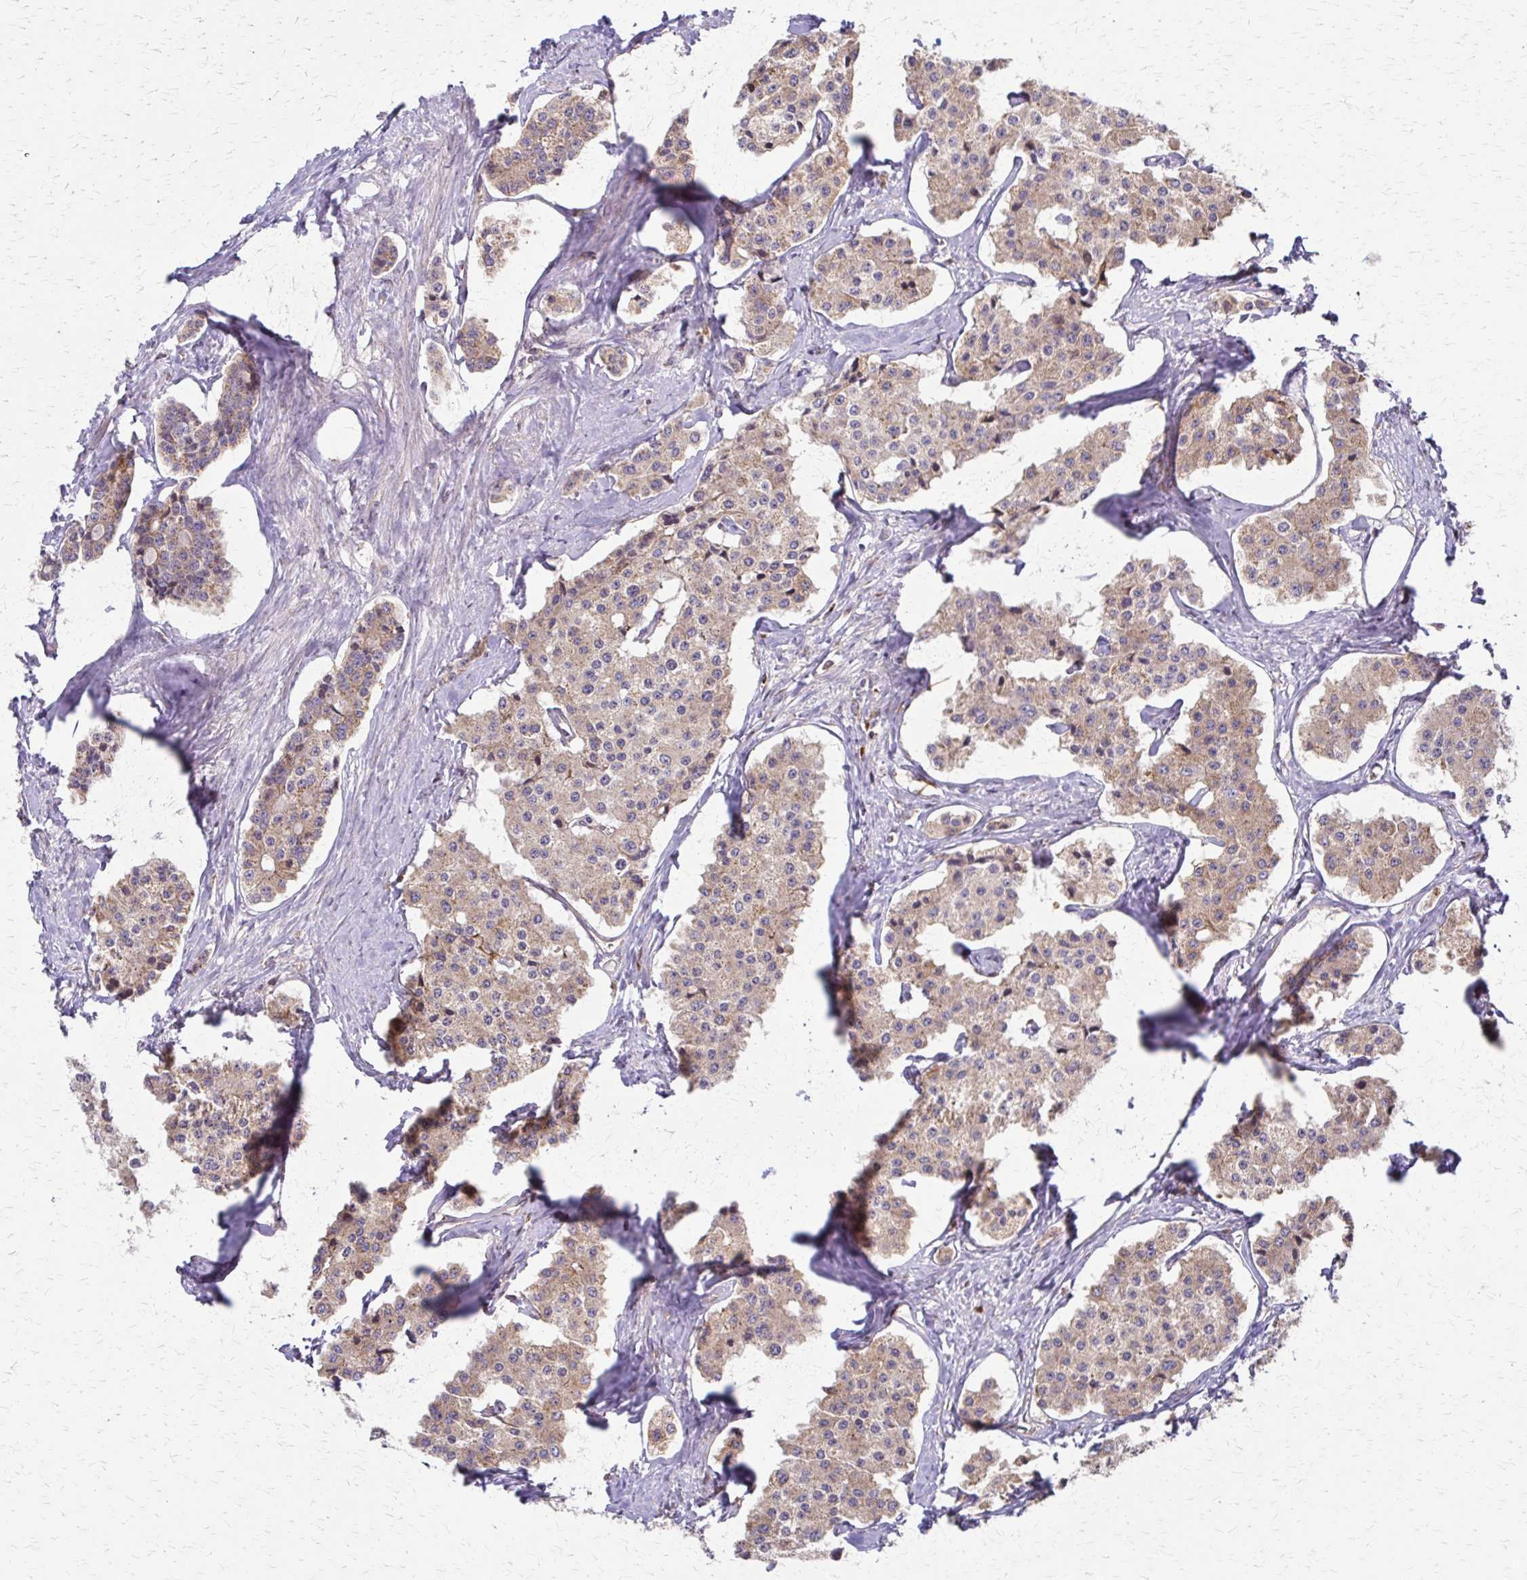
{"staining": {"intensity": "moderate", "quantity": ">75%", "location": "cytoplasmic/membranous"}, "tissue": "carcinoid", "cell_type": "Tumor cells", "image_type": "cancer", "snomed": [{"axis": "morphology", "description": "Carcinoid, malignant, NOS"}, {"axis": "topography", "description": "Small intestine"}], "caption": "Tumor cells display medium levels of moderate cytoplasmic/membranous staining in approximately >75% of cells in malignant carcinoid.", "gene": "EEF2", "patient": {"sex": "female", "age": 65}}